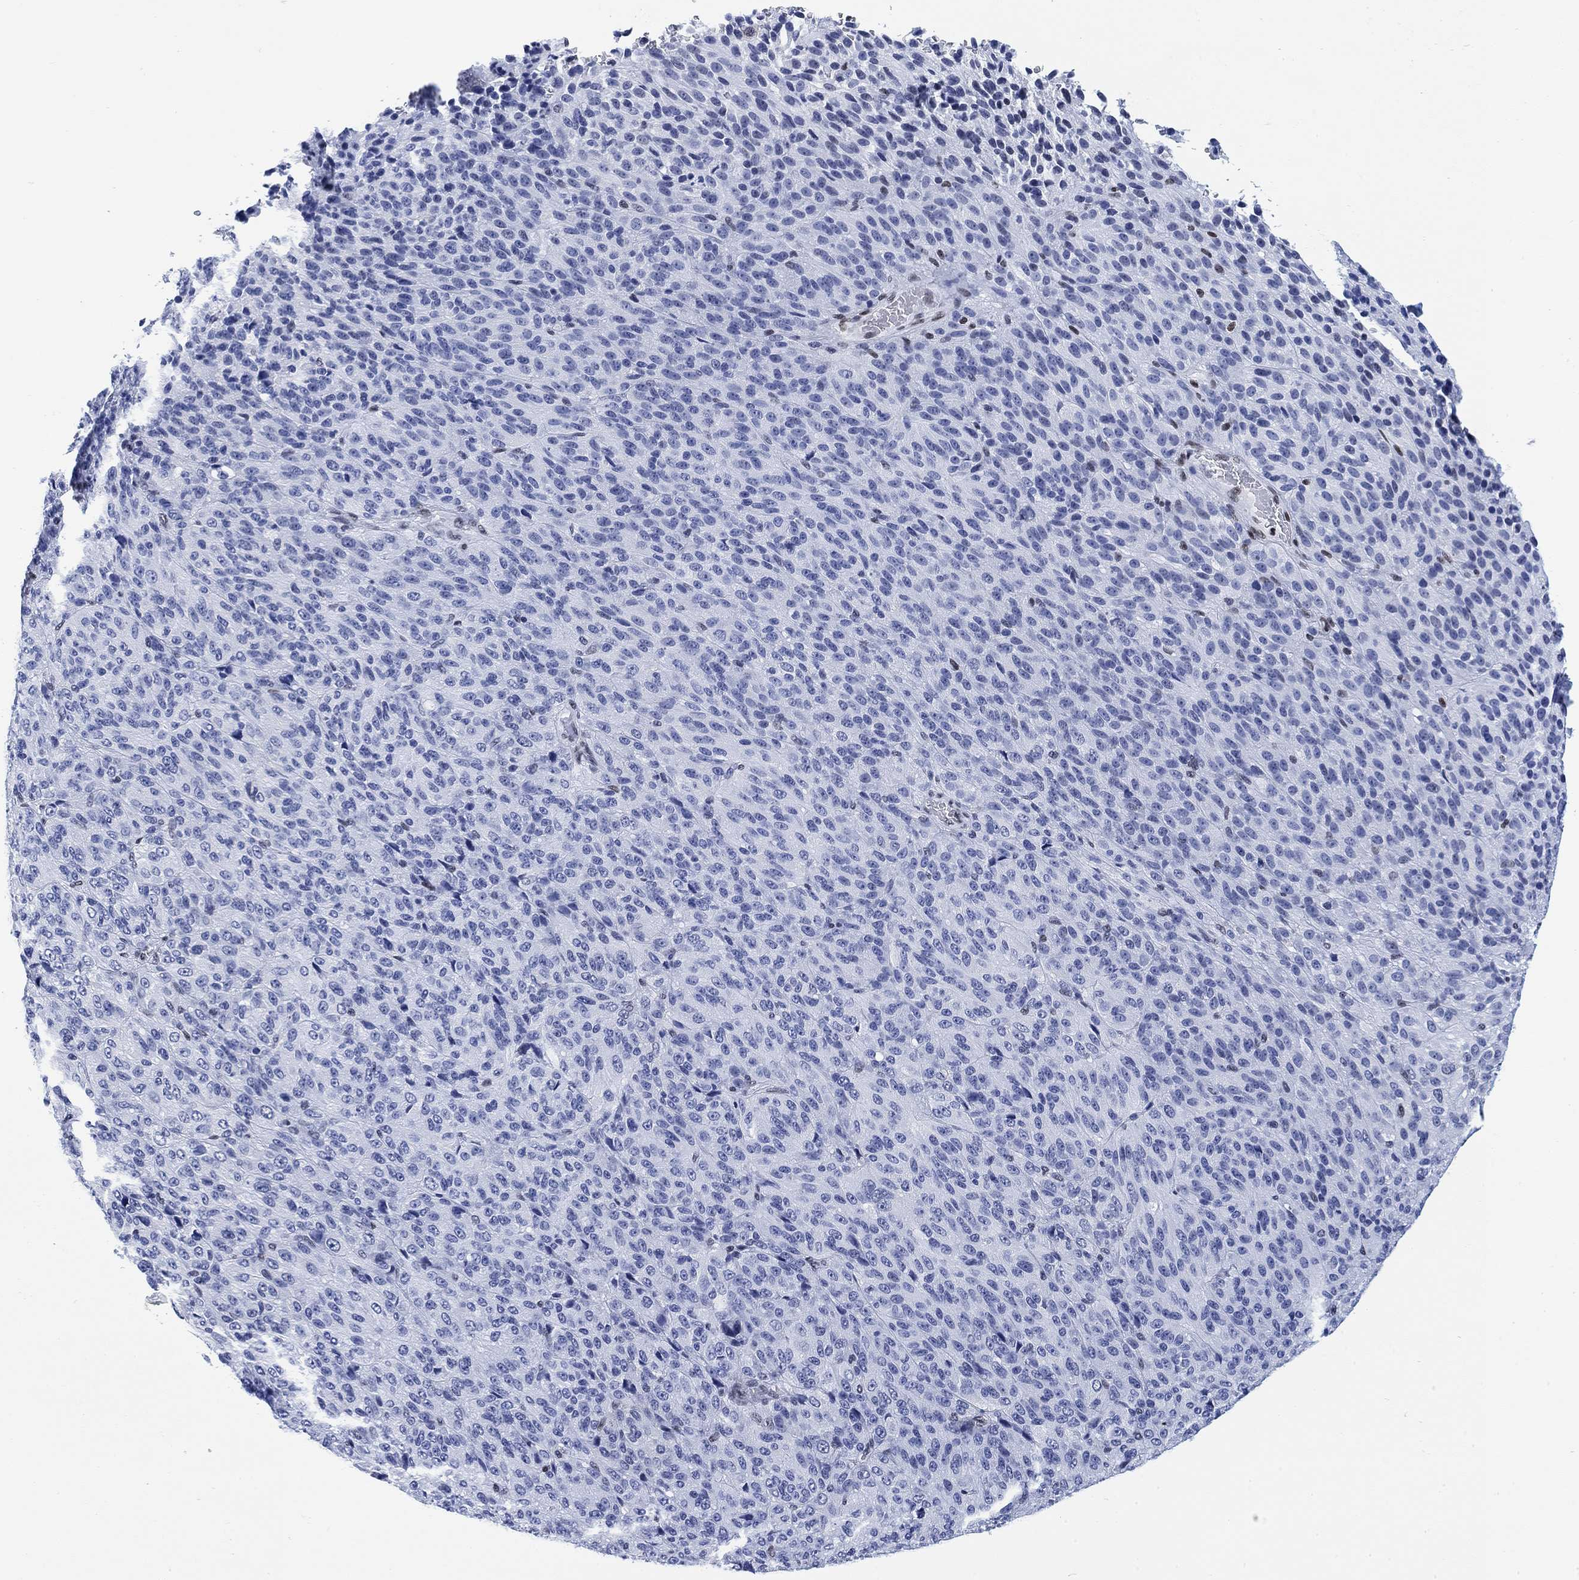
{"staining": {"intensity": "negative", "quantity": "none", "location": "none"}, "tissue": "melanoma", "cell_type": "Tumor cells", "image_type": "cancer", "snomed": [{"axis": "morphology", "description": "Malignant melanoma, Metastatic site"}, {"axis": "topography", "description": "Brain"}], "caption": "This is an immunohistochemistry (IHC) histopathology image of melanoma. There is no expression in tumor cells.", "gene": "H1-10", "patient": {"sex": "female", "age": 56}}